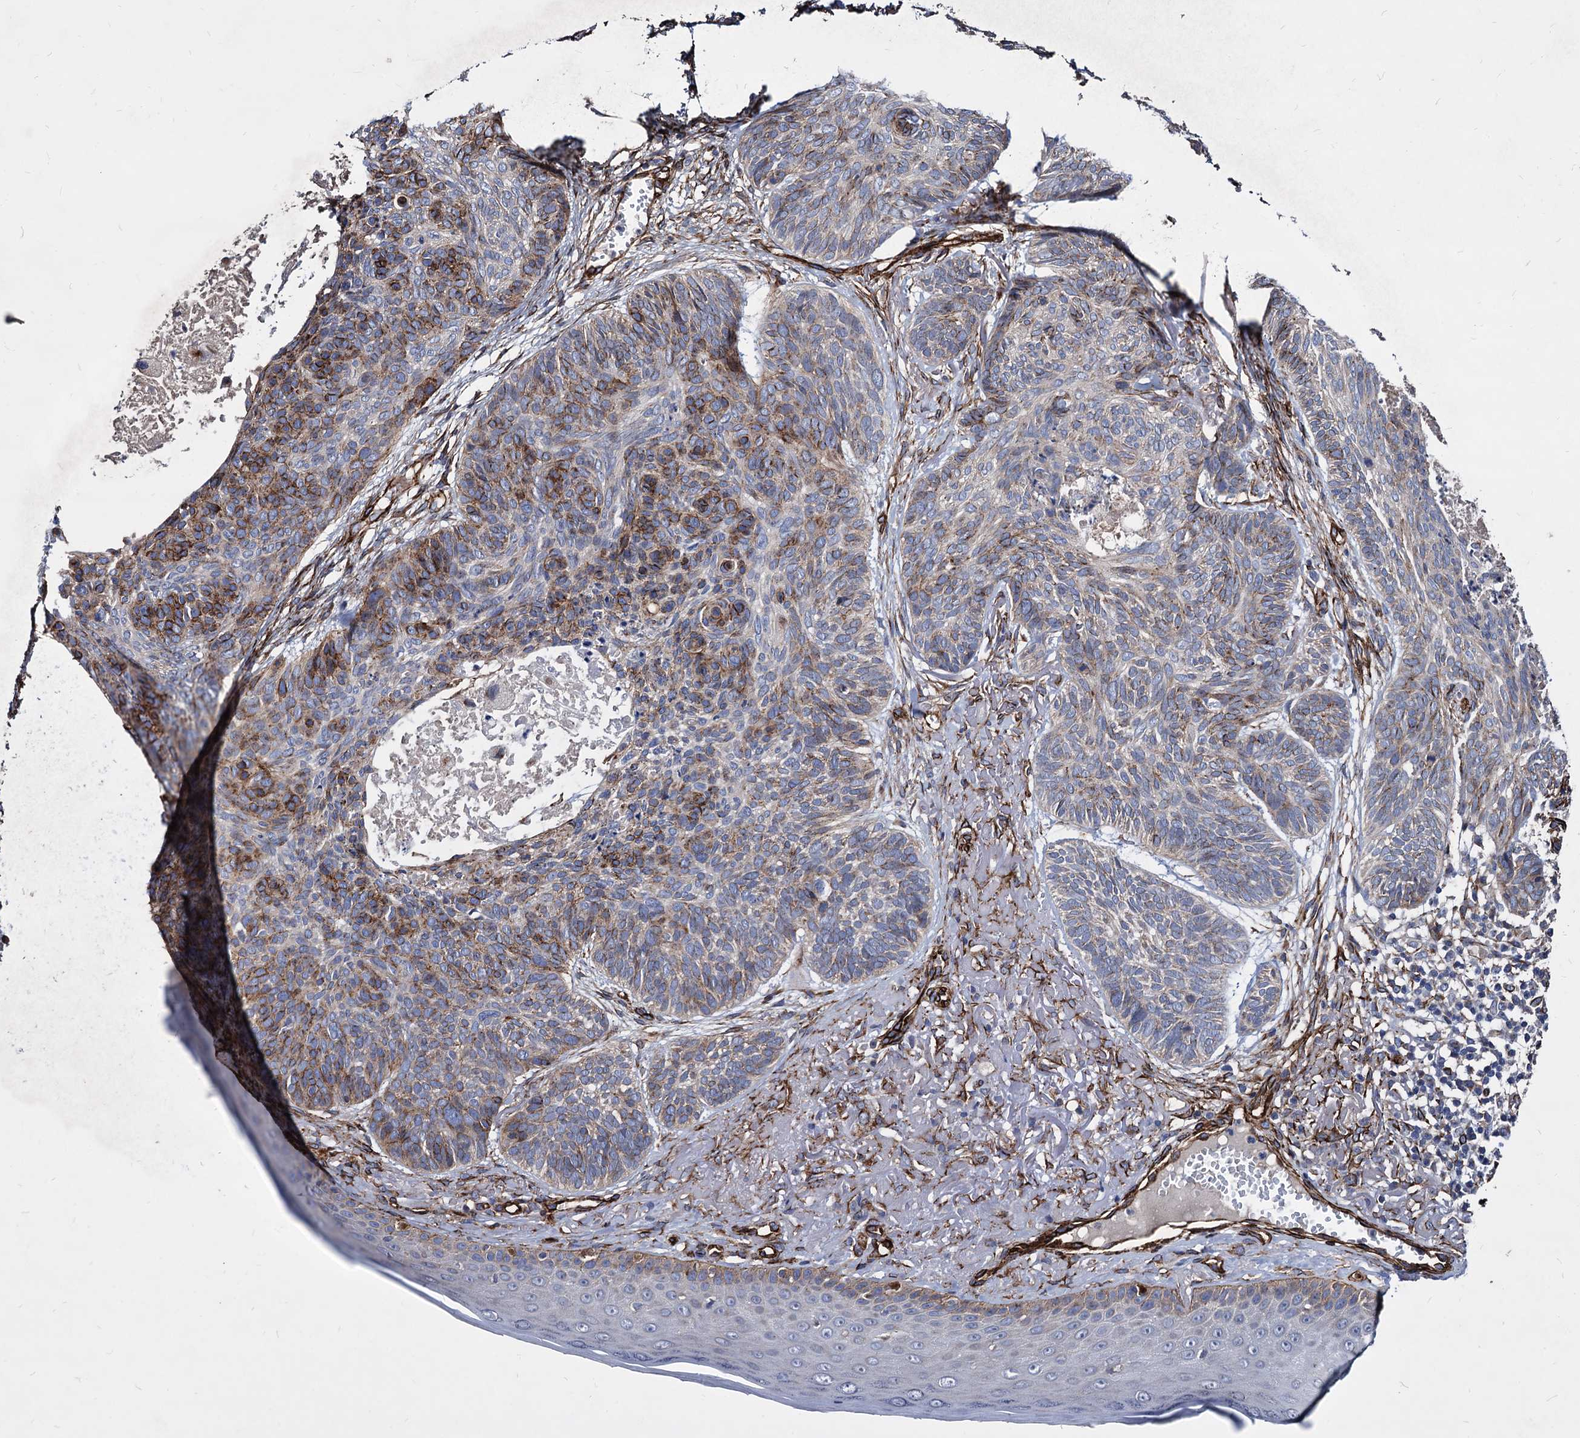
{"staining": {"intensity": "moderate", "quantity": "<25%", "location": "cytoplasmic/membranous"}, "tissue": "skin cancer", "cell_type": "Tumor cells", "image_type": "cancer", "snomed": [{"axis": "morphology", "description": "Normal tissue, NOS"}, {"axis": "morphology", "description": "Basal cell carcinoma"}, {"axis": "topography", "description": "Skin"}], "caption": "Immunohistochemical staining of skin cancer (basal cell carcinoma) demonstrates low levels of moderate cytoplasmic/membranous protein positivity in about <25% of tumor cells. Ihc stains the protein of interest in brown and the nuclei are stained blue.", "gene": "WDR11", "patient": {"sex": "male", "age": 66}}